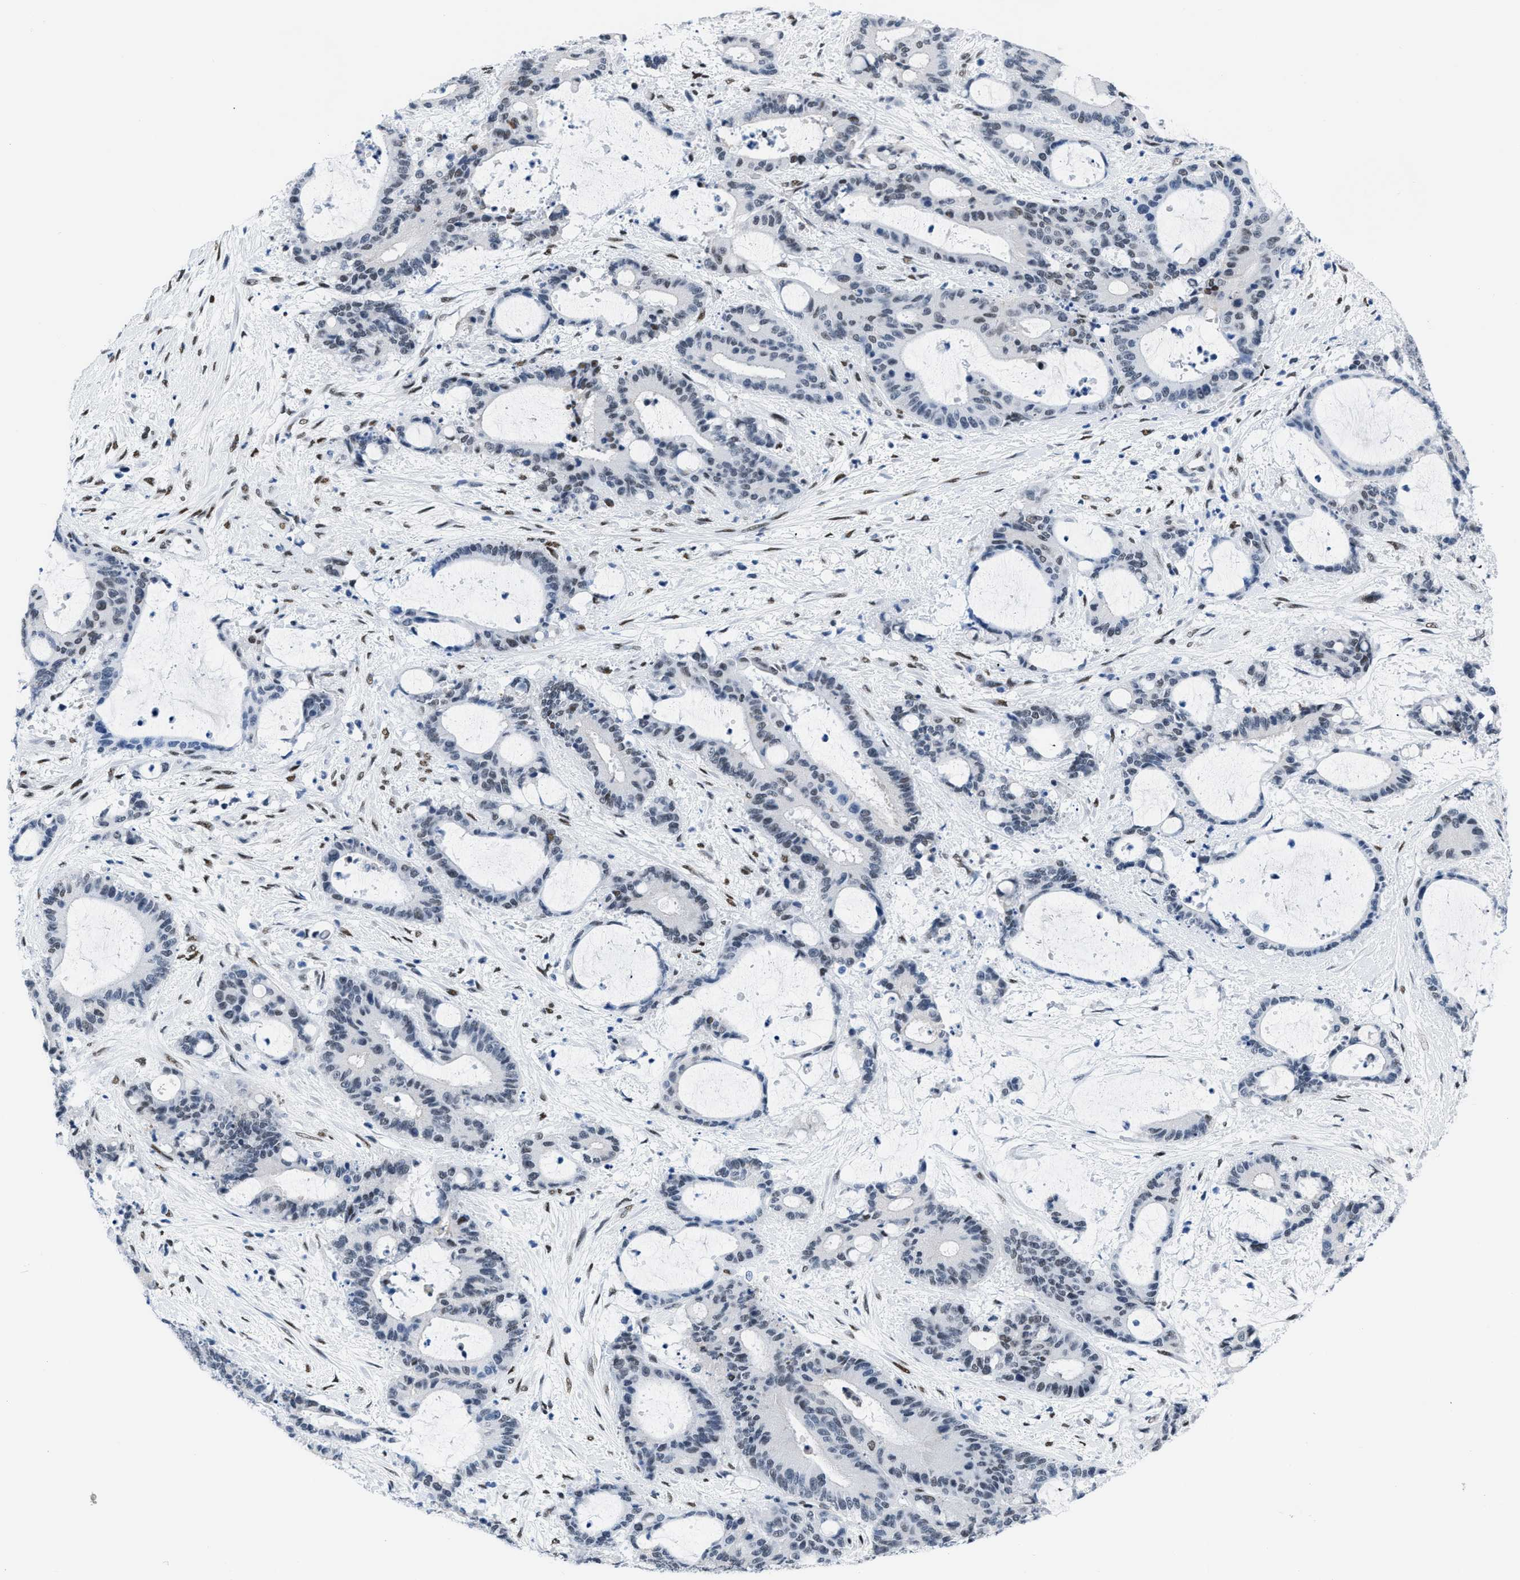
{"staining": {"intensity": "moderate", "quantity": "<25%", "location": "nuclear"}, "tissue": "liver cancer", "cell_type": "Tumor cells", "image_type": "cancer", "snomed": [{"axis": "morphology", "description": "Normal tissue, NOS"}, {"axis": "morphology", "description": "Cholangiocarcinoma"}, {"axis": "topography", "description": "Liver"}, {"axis": "topography", "description": "Peripheral nerve tissue"}], "caption": "Brown immunohistochemical staining in human cholangiocarcinoma (liver) displays moderate nuclear expression in approximately <25% of tumor cells. Nuclei are stained in blue.", "gene": "CTBP1", "patient": {"sex": "female", "age": 73}}